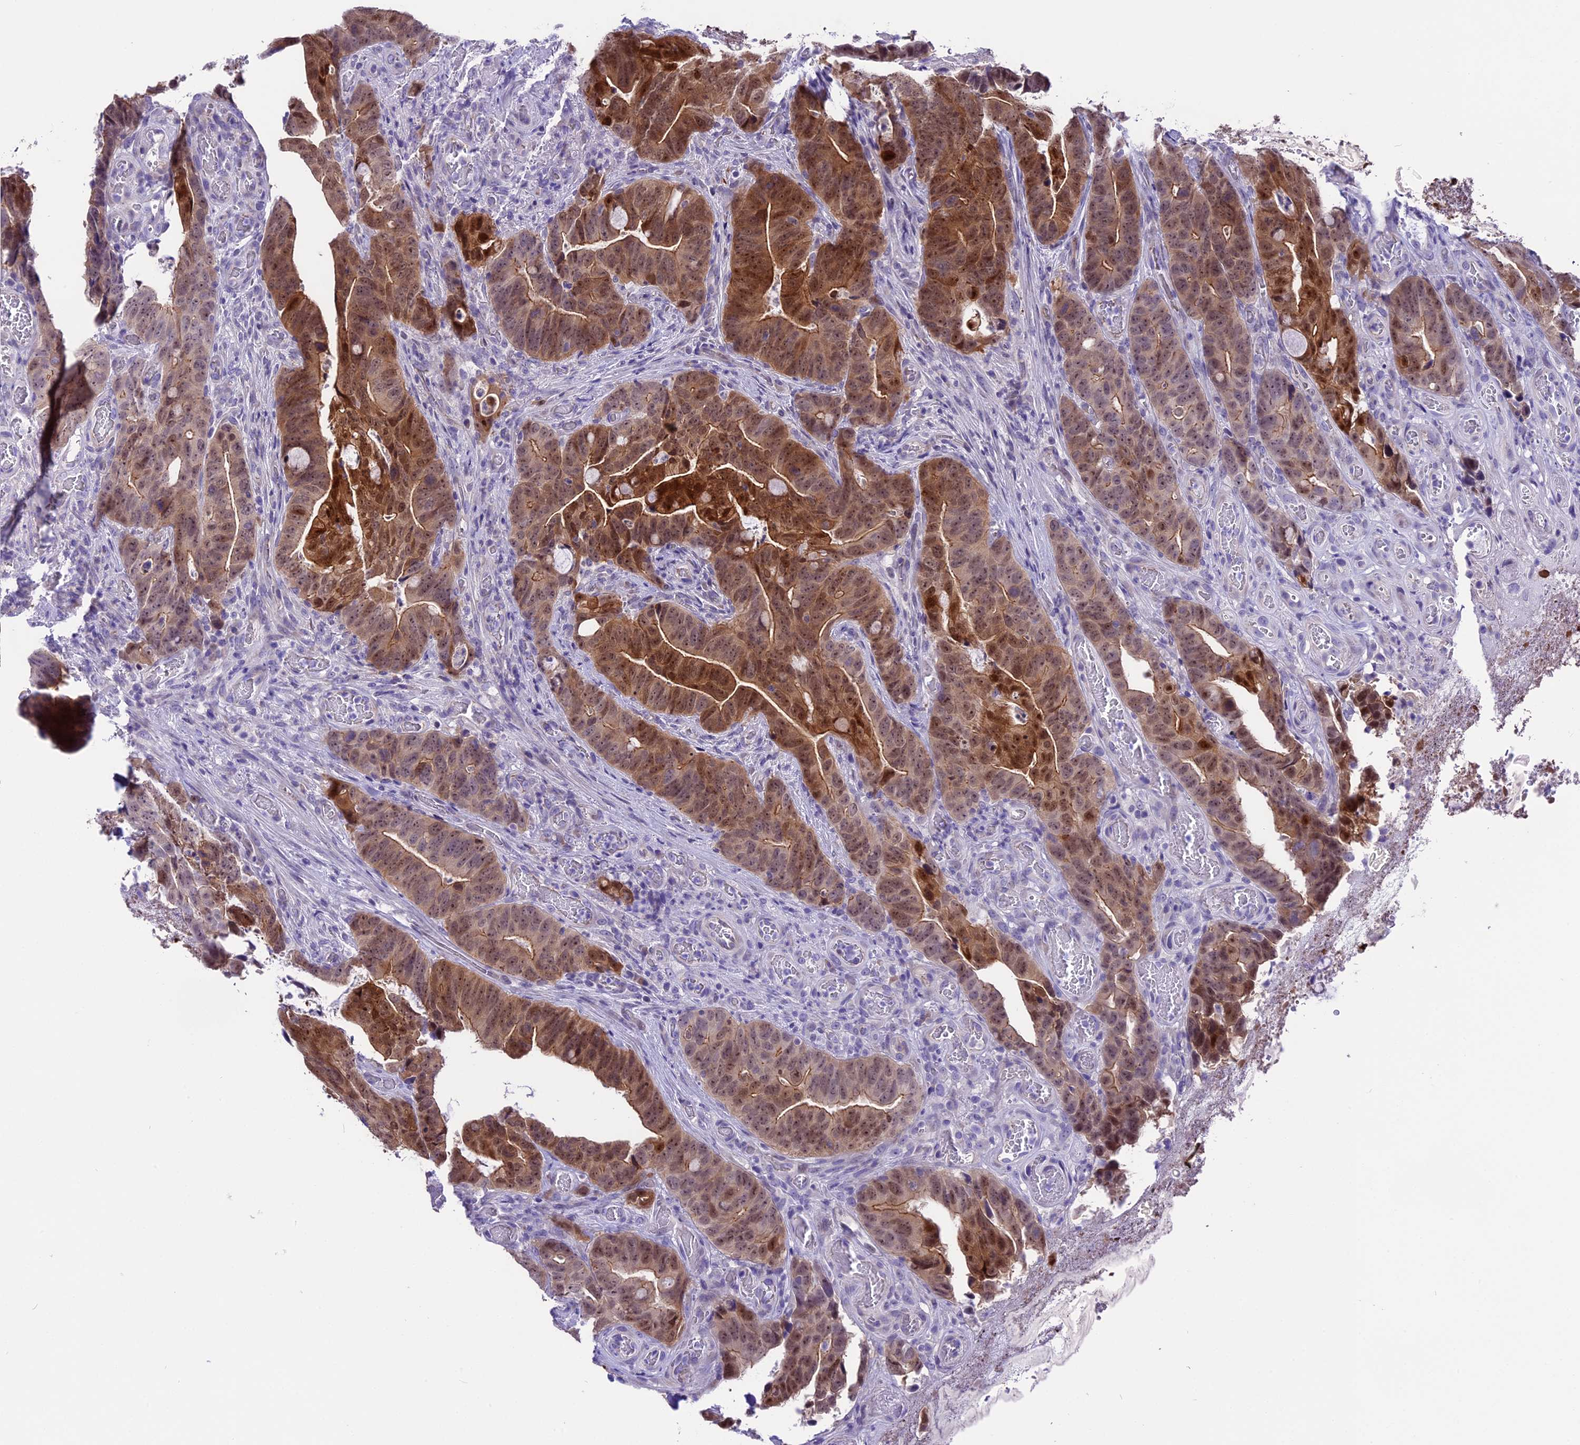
{"staining": {"intensity": "moderate", "quantity": "25%-75%", "location": "cytoplasmic/membranous,nuclear"}, "tissue": "colorectal cancer", "cell_type": "Tumor cells", "image_type": "cancer", "snomed": [{"axis": "morphology", "description": "Adenocarcinoma, NOS"}, {"axis": "topography", "description": "Colon"}], "caption": "Immunohistochemistry of human colorectal adenocarcinoma demonstrates medium levels of moderate cytoplasmic/membranous and nuclear expression in approximately 25%-75% of tumor cells. (IHC, brightfield microscopy, high magnification).", "gene": "PRR15", "patient": {"sex": "female", "age": 82}}